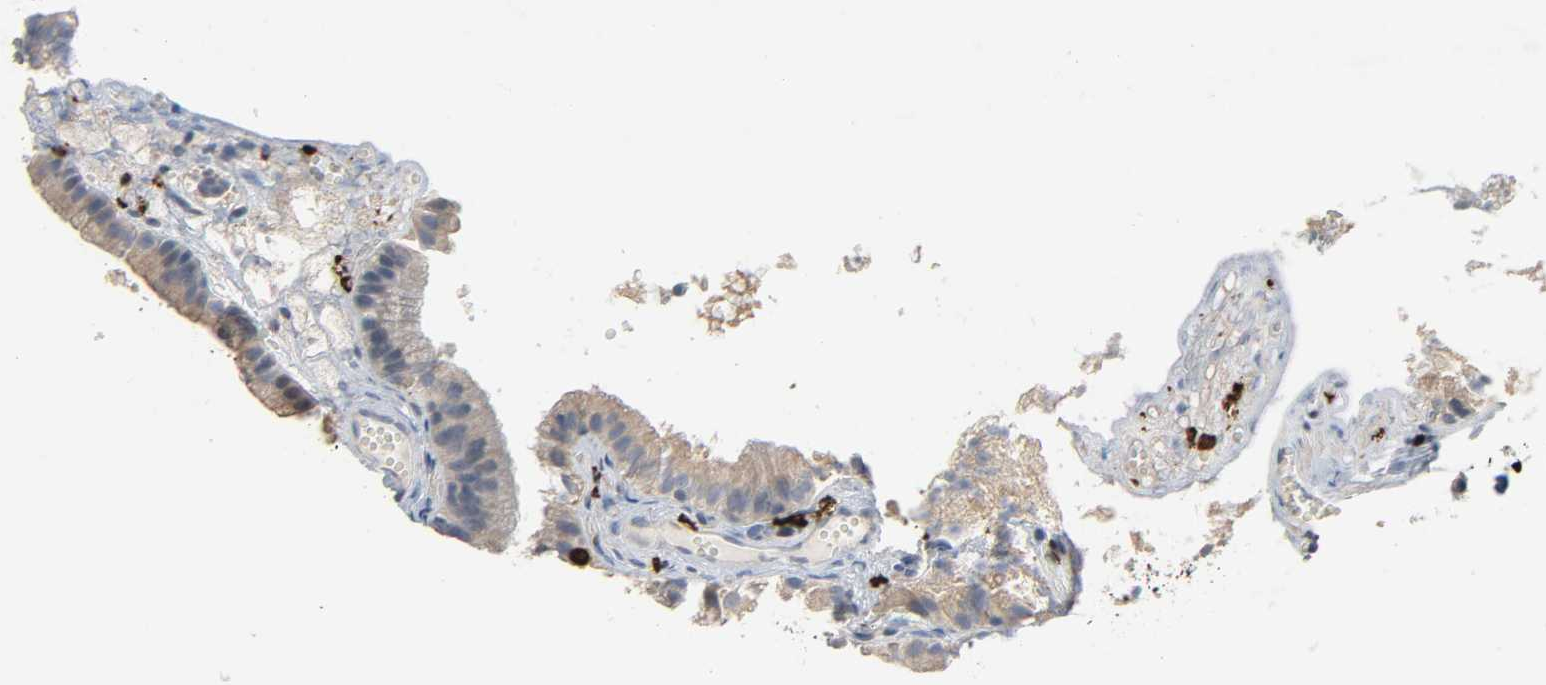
{"staining": {"intensity": "weak", "quantity": ">75%", "location": "cytoplasmic/membranous"}, "tissue": "gallbladder", "cell_type": "Glandular cells", "image_type": "normal", "snomed": [{"axis": "morphology", "description": "Normal tissue, NOS"}, {"axis": "topography", "description": "Gallbladder"}], "caption": "Immunohistochemical staining of unremarkable gallbladder displays weak cytoplasmic/membranous protein expression in about >75% of glandular cells. The protein of interest is shown in brown color, while the nuclei are stained blue.", "gene": "LIMCH1", "patient": {"sex": "female", "age": 24}}